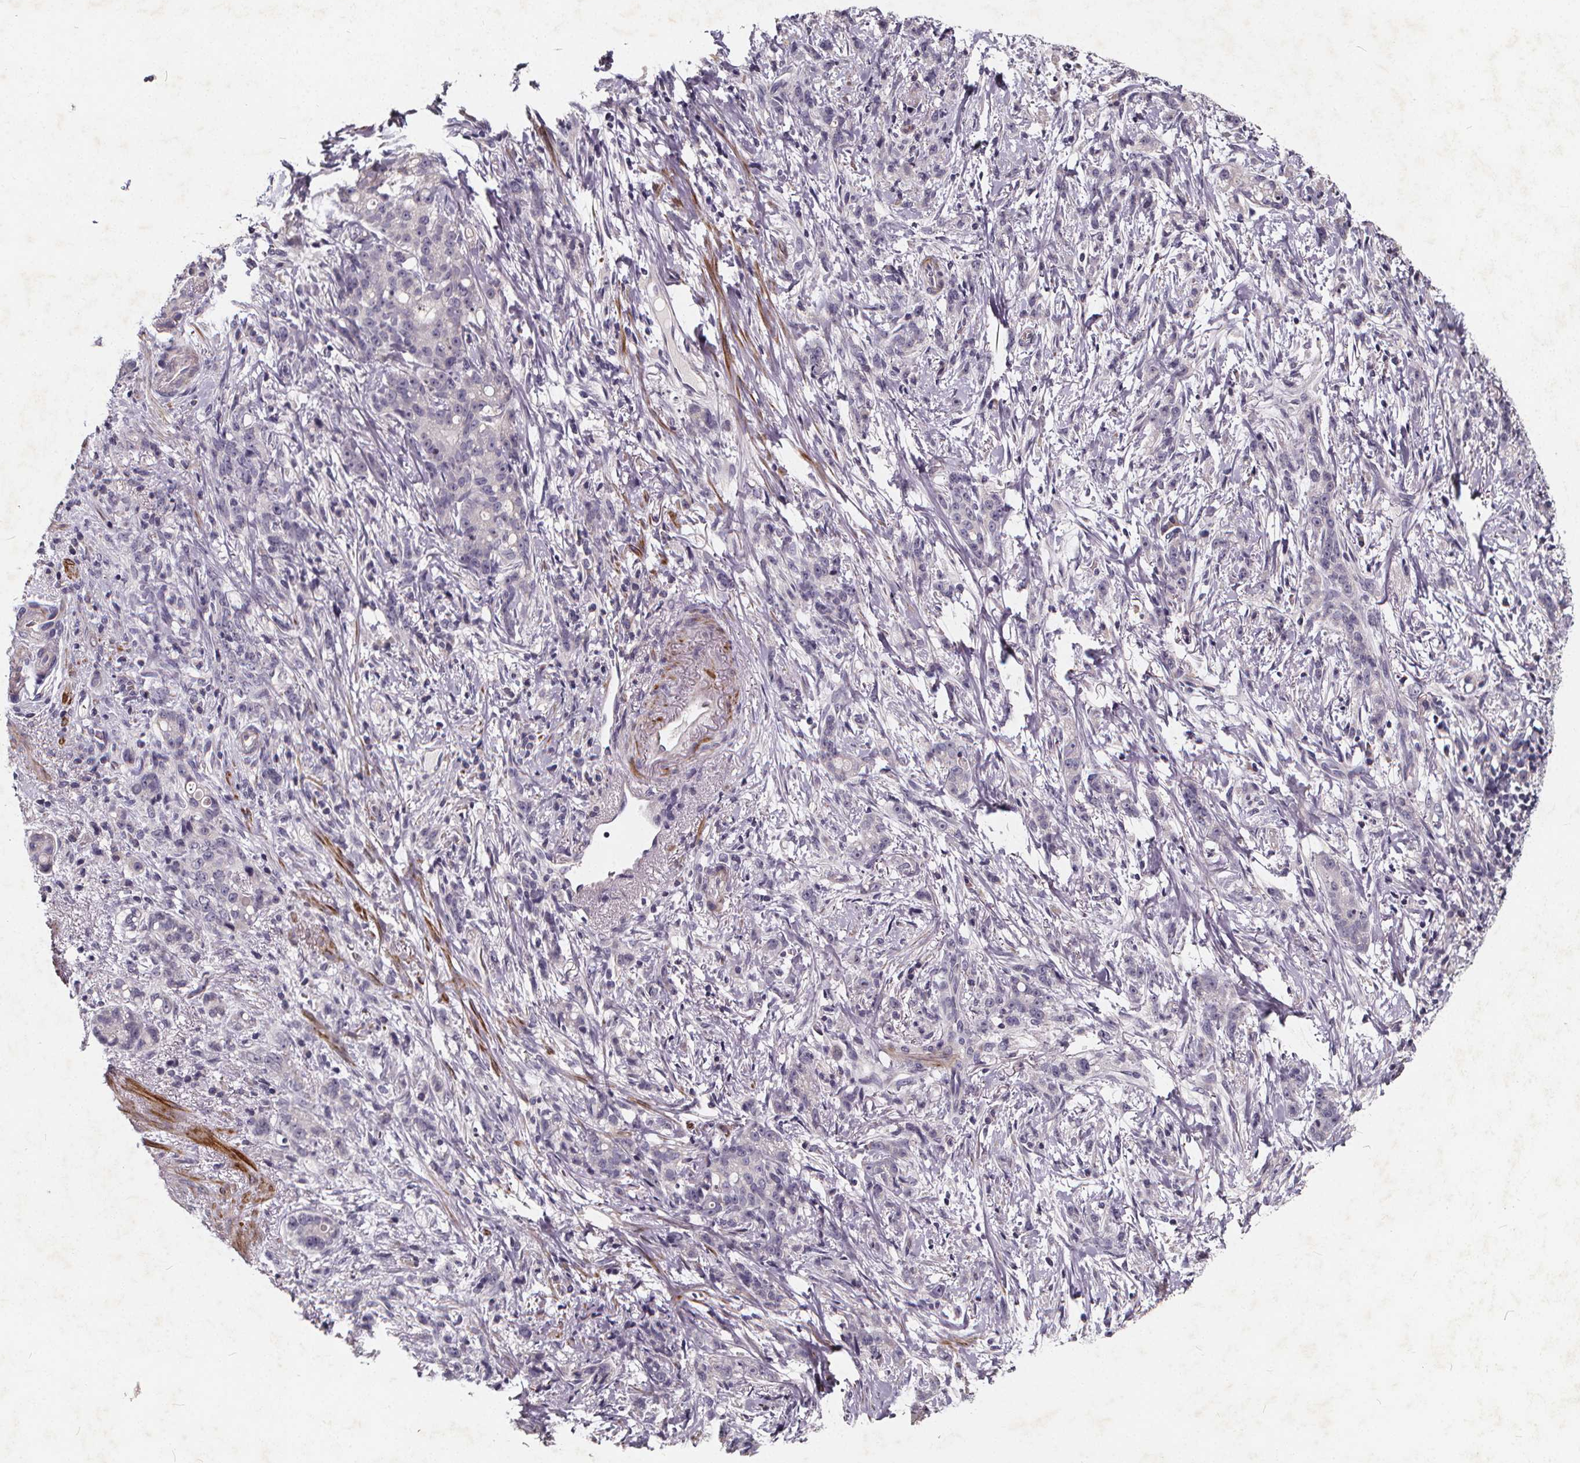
{"staining": {"intensity": "negative", "quantity": "none", "location": "none"}, "tissue": "stomach cancer", "cell_type": "Tumor cells", "image_type": "cancer", "snomed": [{"axis": "morphology", "description": "Adenocarcinoma, NOS"}, {"axis": "topography", "description": "Stomach, lower"}], "caption": "A micrograph of adenocarcinoma (stomach) stained for a protein shows no brown staining in tumor cells. (Brightfield microscopy of DAB immunohistochemistry at high magnification).", "gene": "TSPAN14", "patient": {"sex": "male", "age": 88}}